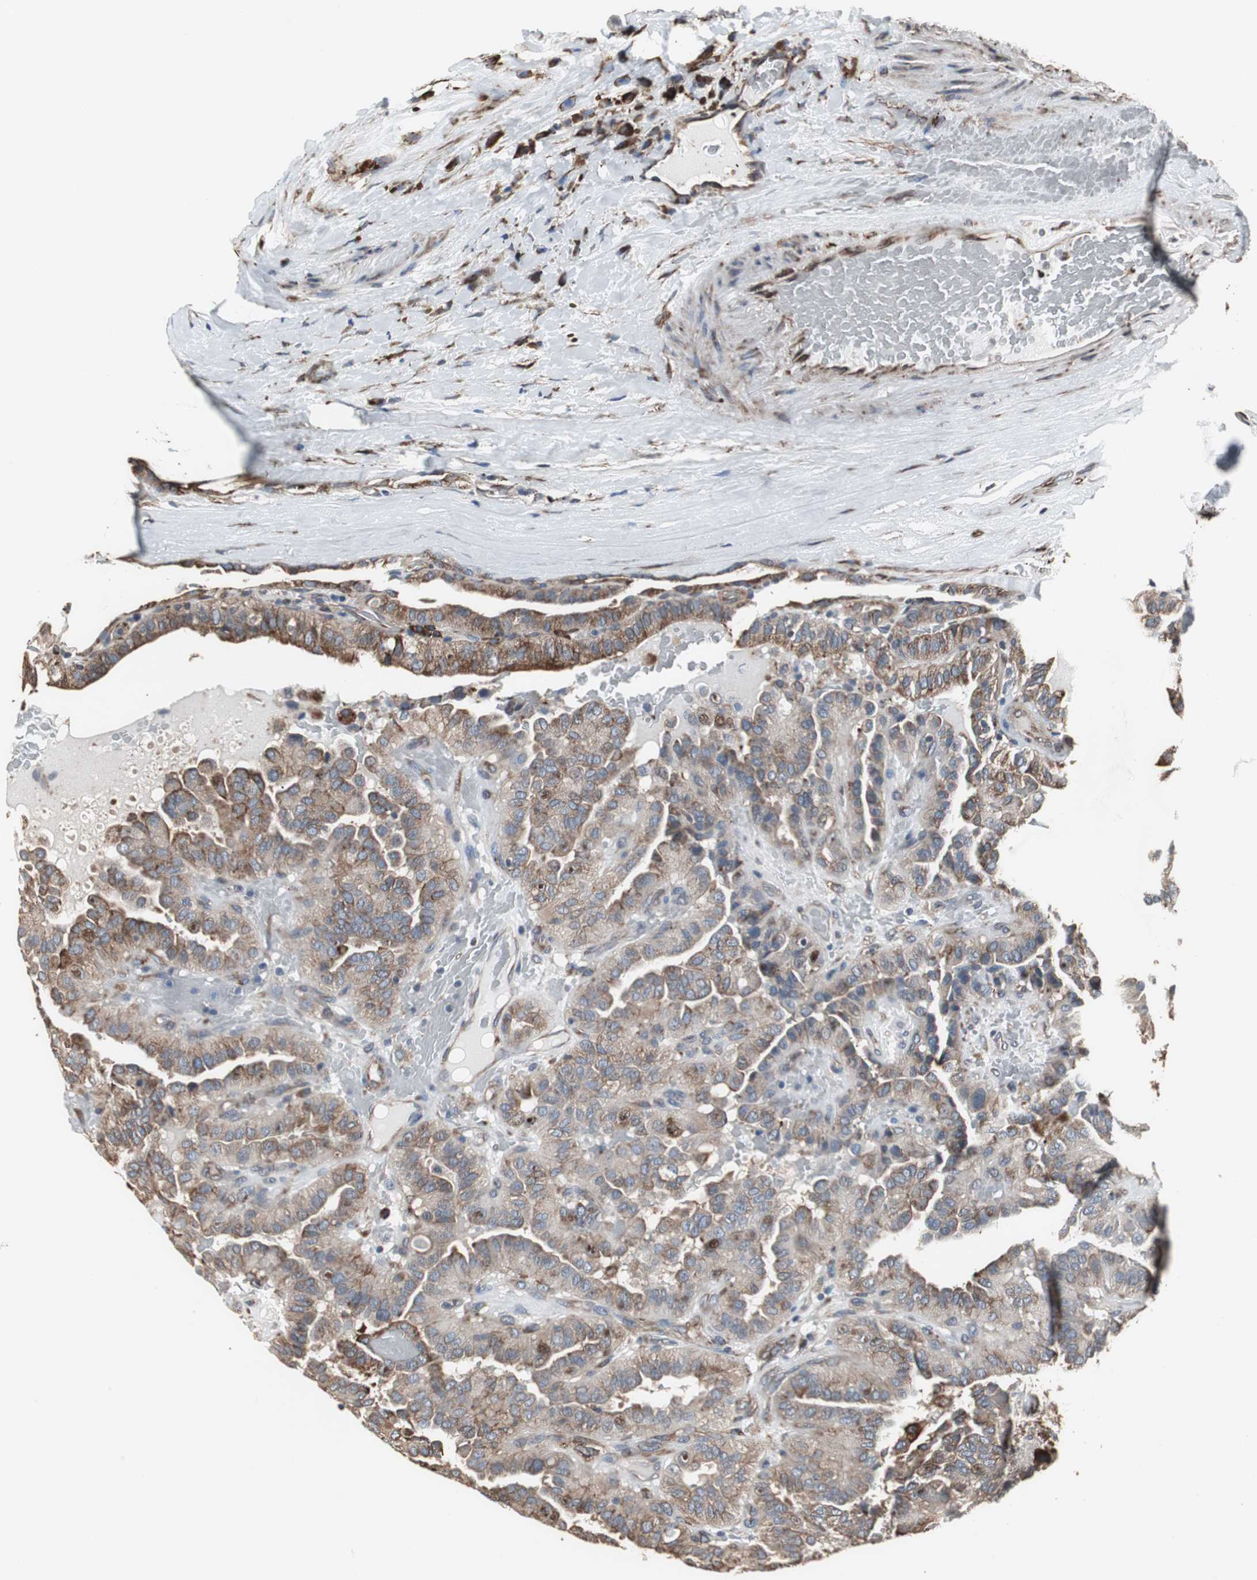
{"staining": {"intensity": "moderate", "quantity": ">75%", "location": "cytoplasmic/membranous"}, "tissue": "thyroid cancer", "cell_type": "Tumor cells", "image_type": "cancer", "snomed": [{"axis": "morphology", "description": "Papillary adenocarcinoma, NOS"}, {"axis": "topography", "description": "Thyroid gland"}], "caption": "A brown stain shows moderate cytoplasmic/membranous expression of a protein in human papillary adenocarcinoma (thyroid) tumor cells.", "gene": "CALU", "patient": {"sex": "male", "age": 77}}